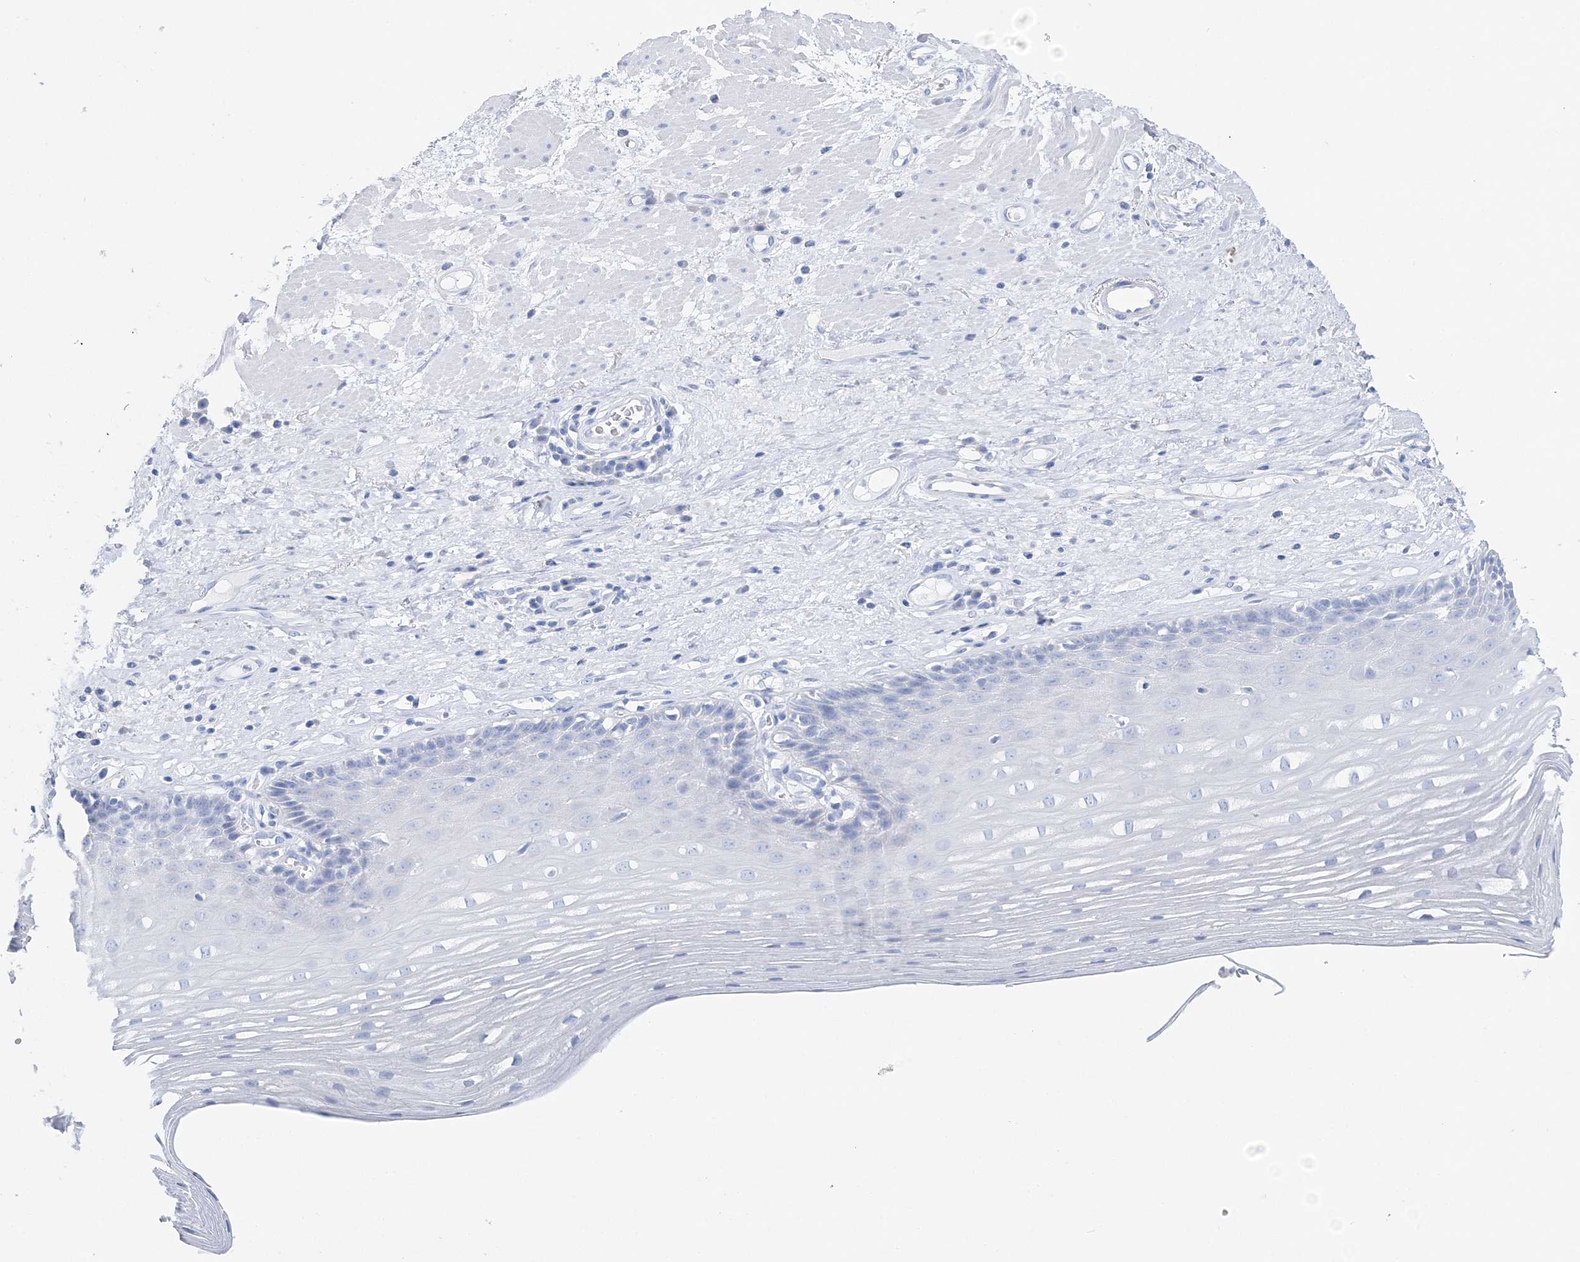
{"staining": {"intensity": "negative", "quantity": "none", "location": "none"}, "tissue": "esophagus", "cell_type": "Squamous epithelial cells", "image_type": "normal", "snomed": [{"axis": "morphology", "description": "Normal tissue, NOS"}, {"axis": "topography", "description": "Esophagus"}], "caption": "Immunohistochemistry of benign esophagus reveals no positivity in squamous epithelial cells. (Stains: DAB IHC with hematoxylin counter stain, Microscopy: brightfield microscopy at high magnification).", "gene": "TSPYL6", "patient": {"sex": "male", "age": 62}}